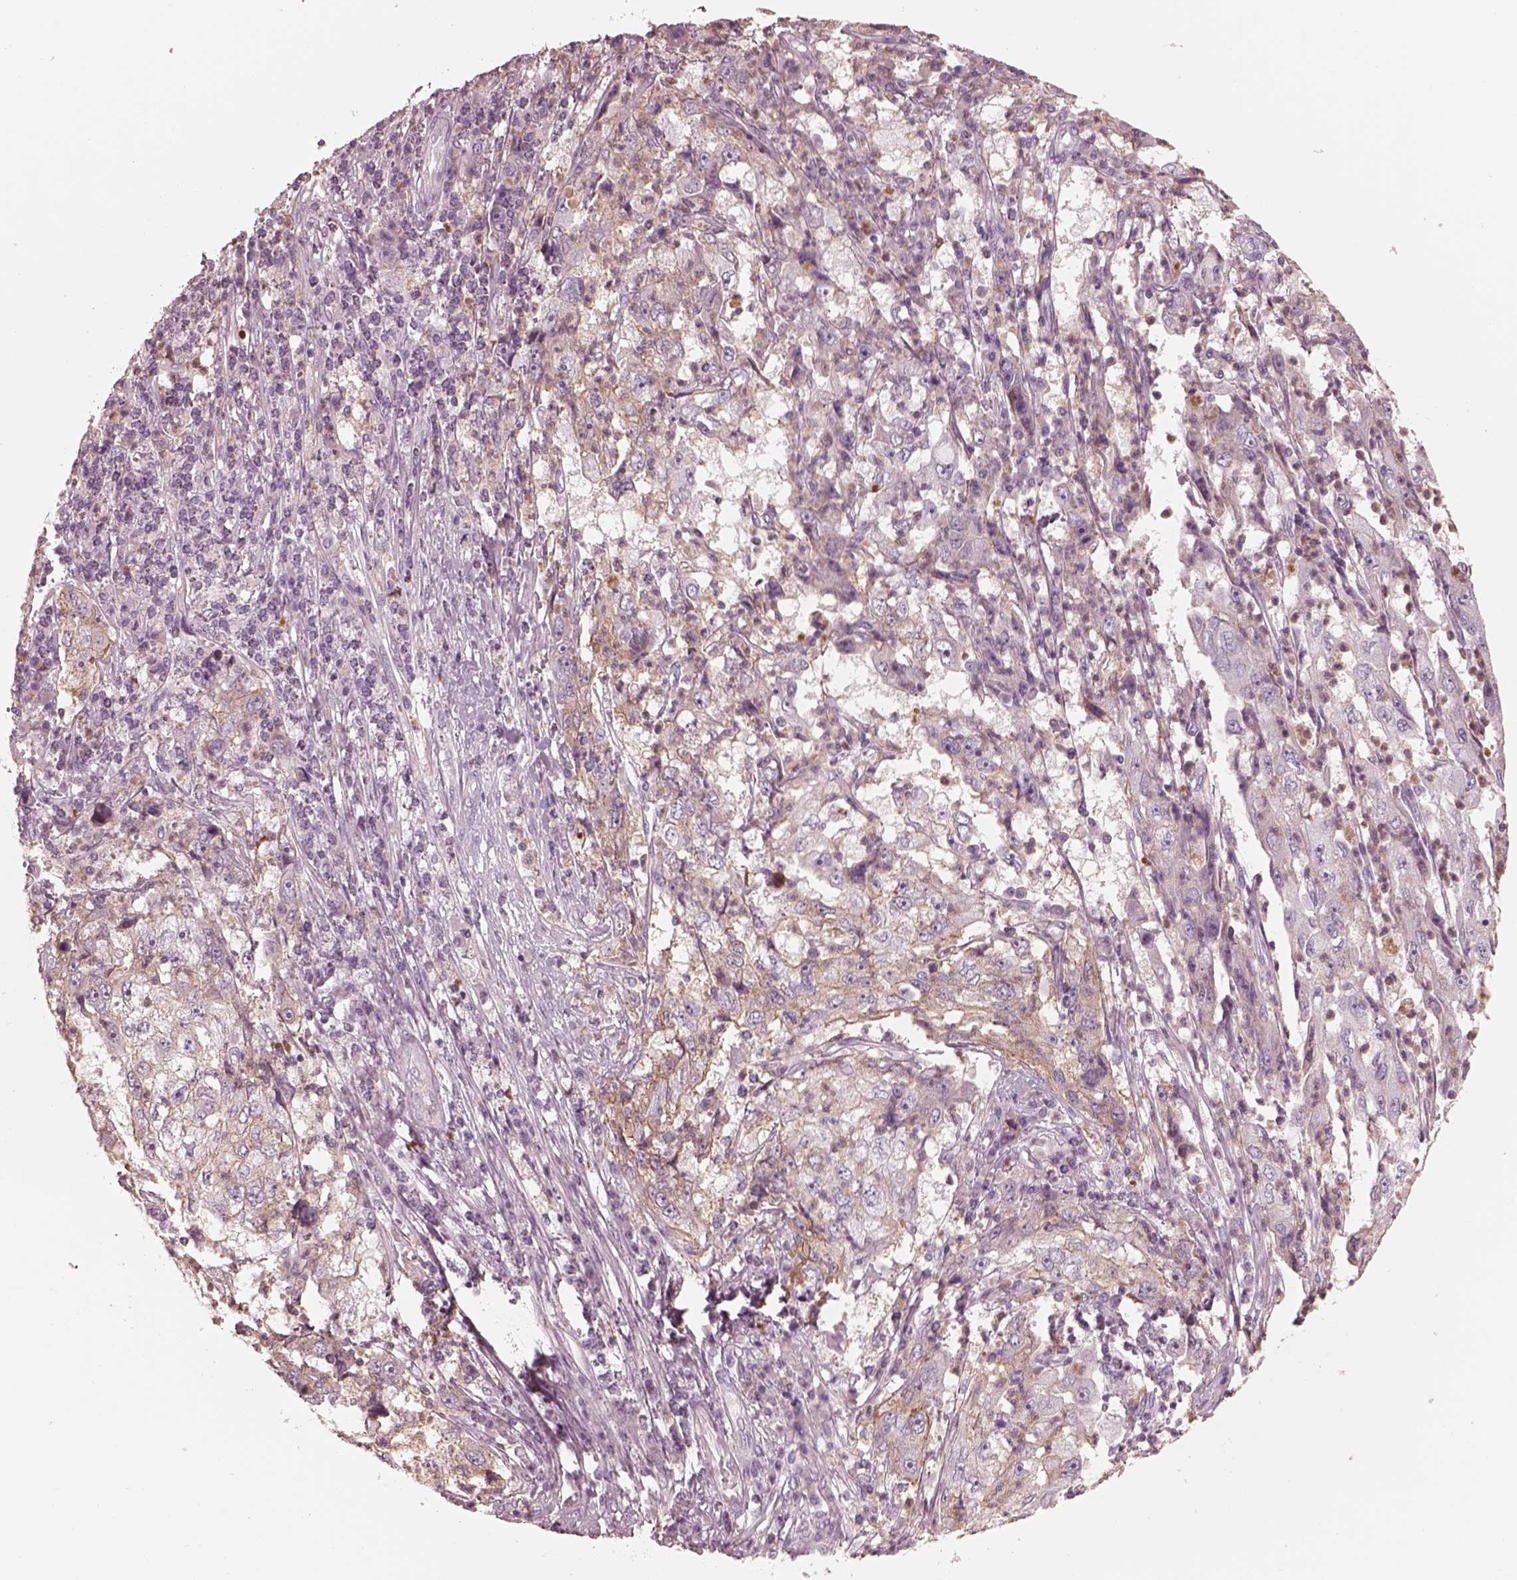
{"staining": {"intensity": "weak", "quantity": "25%-75%", "location": "cytoplasmic/membranous"}, "tissue": "cervical cancer", "cell_type": "Tumor cells", "image_type": "cancer", "snomed": [{"axis": "morphology", "description": "Squamous cell carcinoma, NOS"}, {"axis": "topography", "description": "Cervix"}], "caption": "A low amount of weak cytoplasmic/membranous expression is present in about 25%-75% of tumor cells in cervical squamous cell carcinoma tissue.", "gene": "GPRIN1", "patient": {"sex": "female", "age": 36}}